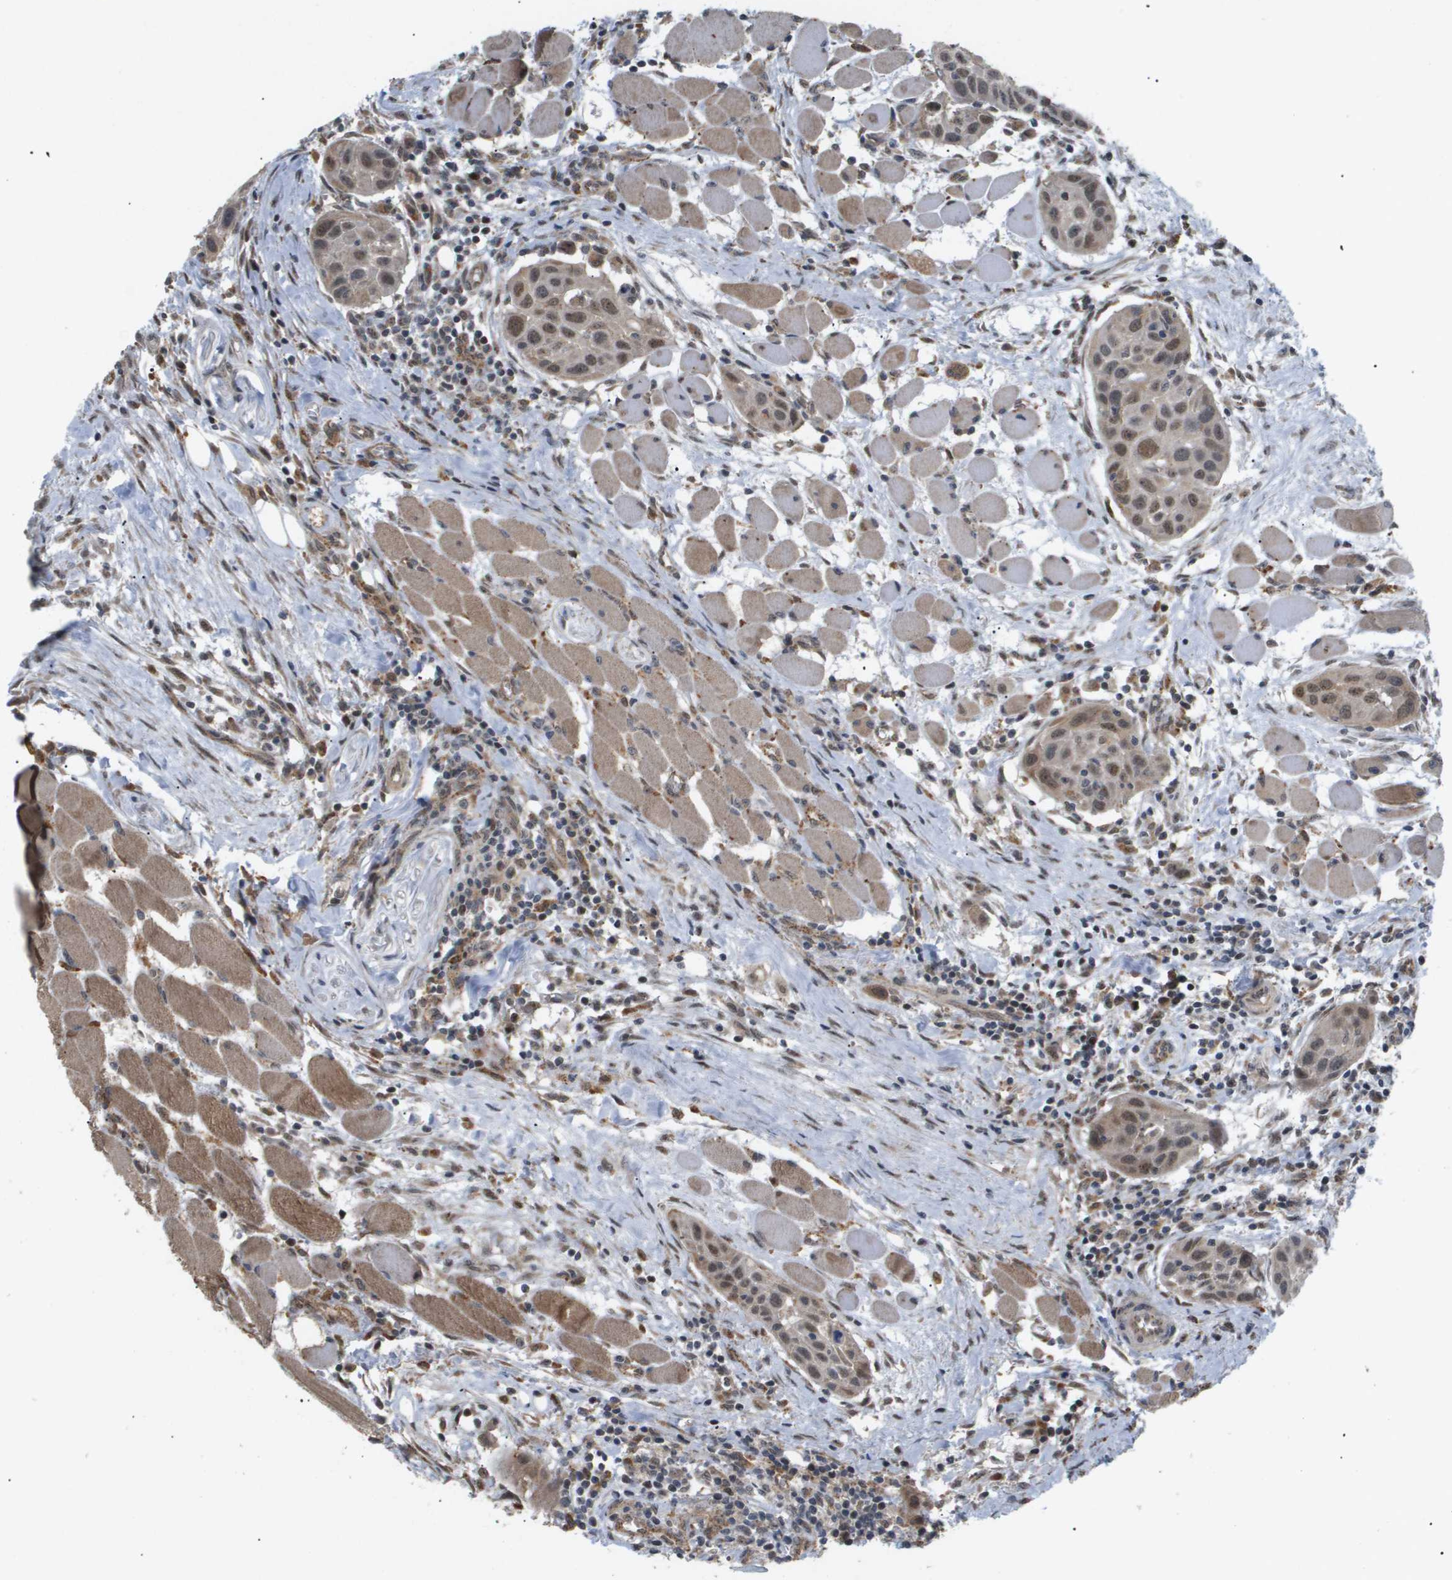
{"staining": {"intensity": "moderate", "quantity": ">75%", "location": "nuclear"}, "tissue": "head and neck cancer", "cell_type": "Tumor cells", "image_type": "cancer", "snomed": [{"axis": "morphology", "description": "Squamous cell carcinoma, NOS"}, {"axis": "topography", "description": "Oral tissue"}, {"axis": "topography", "description": "Head-Neck"}], "caption": "A brown stain labels moderate nuclear staining of a protein in squamous cell carcinoma (head and neck) tumor cells.", "gene": "PDGFB", "patient": {"sex": "female", "age": 50}}